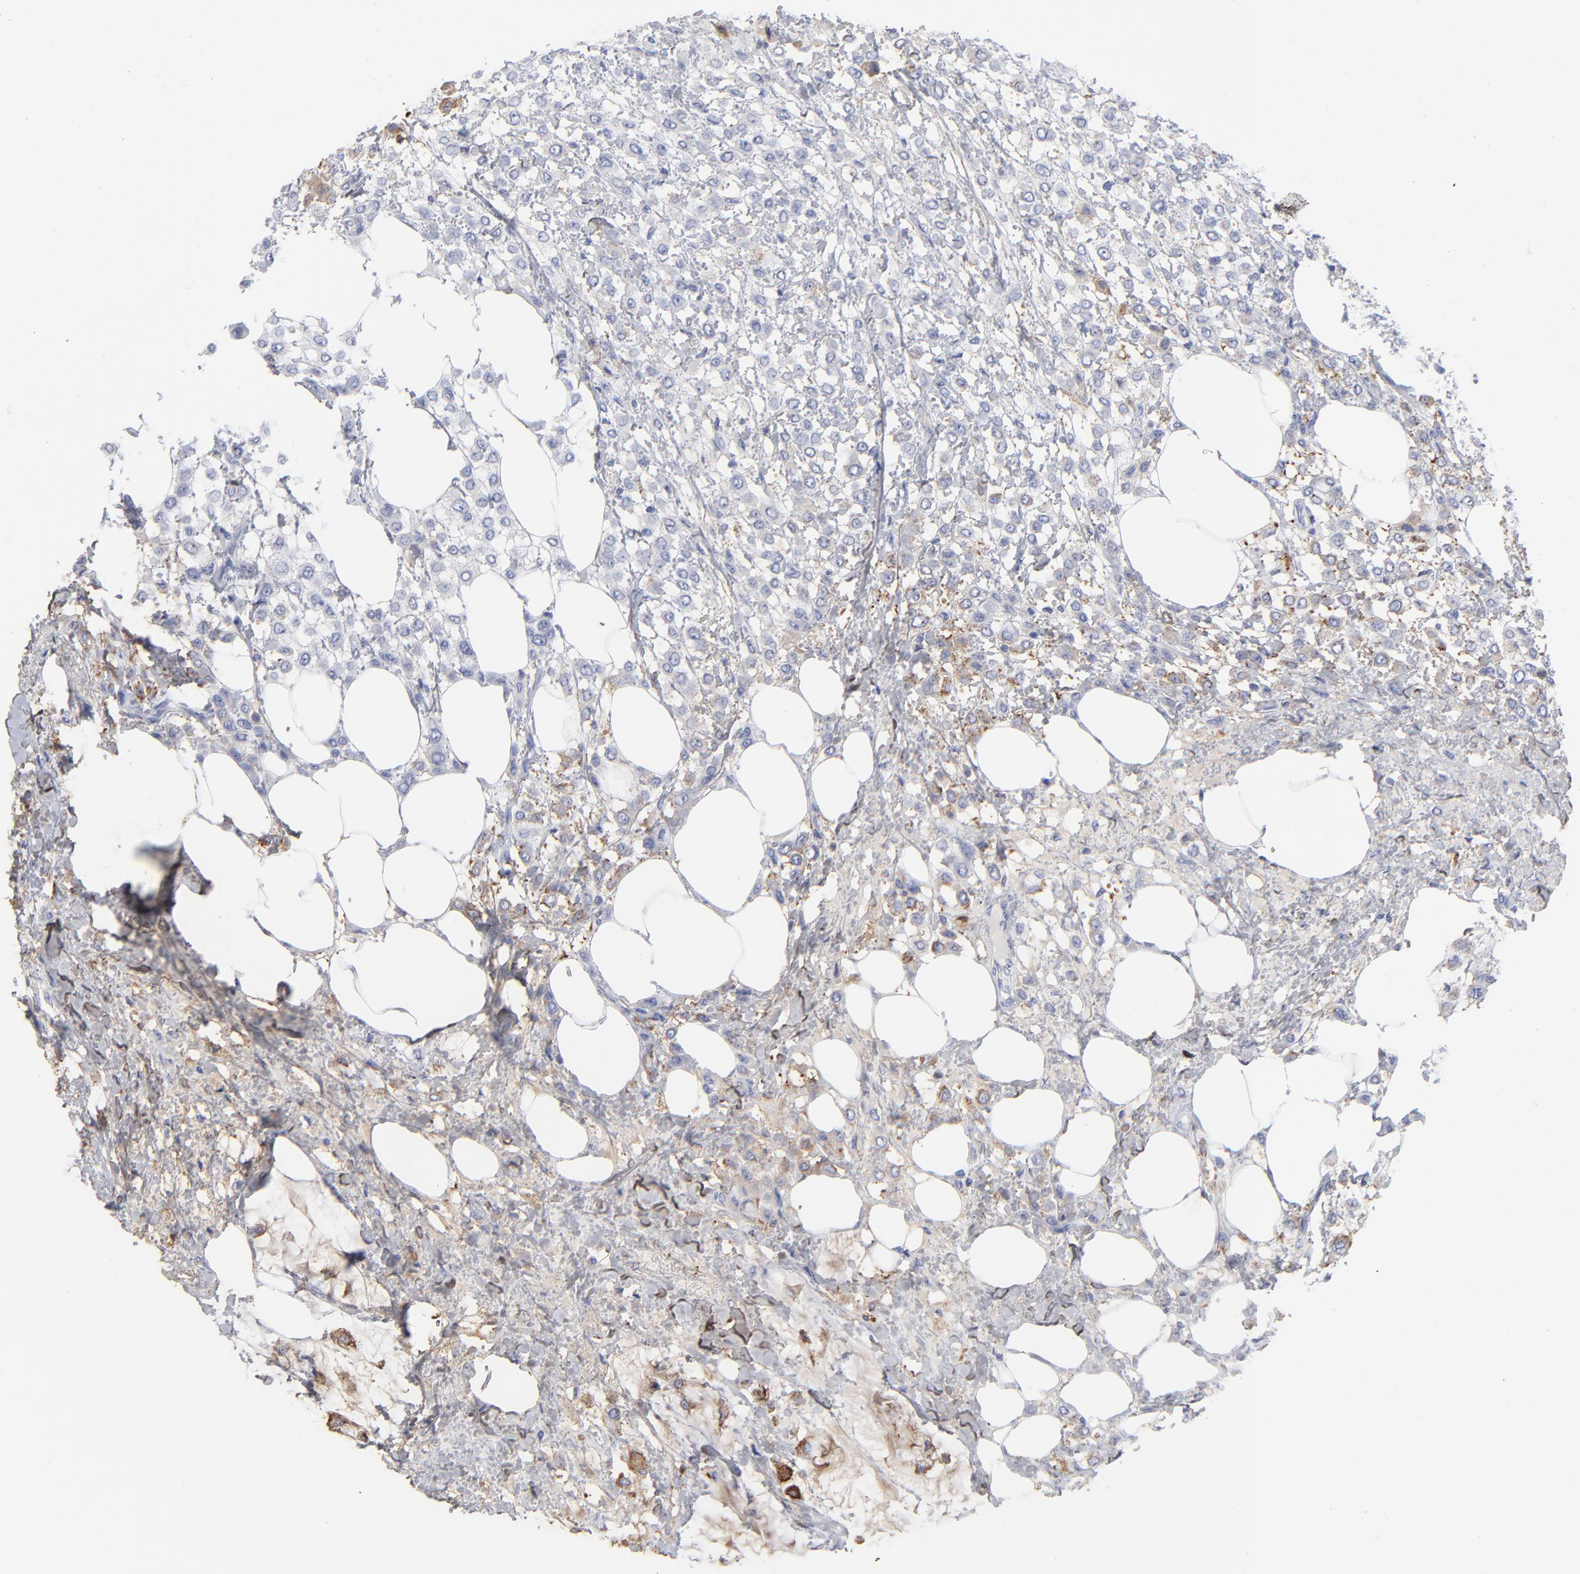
{"staining": {"intensity": "moderate", "quantity": "<25%", "location": "cytoplasmic/membranous"}, "tissue": "breast cancer", "cell_type": "Tumor cells", "image_type": "cancer", "snomed": [{"axis": "morphology", "description": "Lobular carcinoma"}, {"axis": "topography", "description": "Breast"}], "caption": "The photomicrograph reveals staining of breast cancer, revealing moderate cytoplasmic/membranous protein positivity (brown color) within tumor cells. (DAB IHC, brown staining for protein, blue staining for nuclei).", "gene": "DCN", "patient": {"sex": "female", "age": 85}}